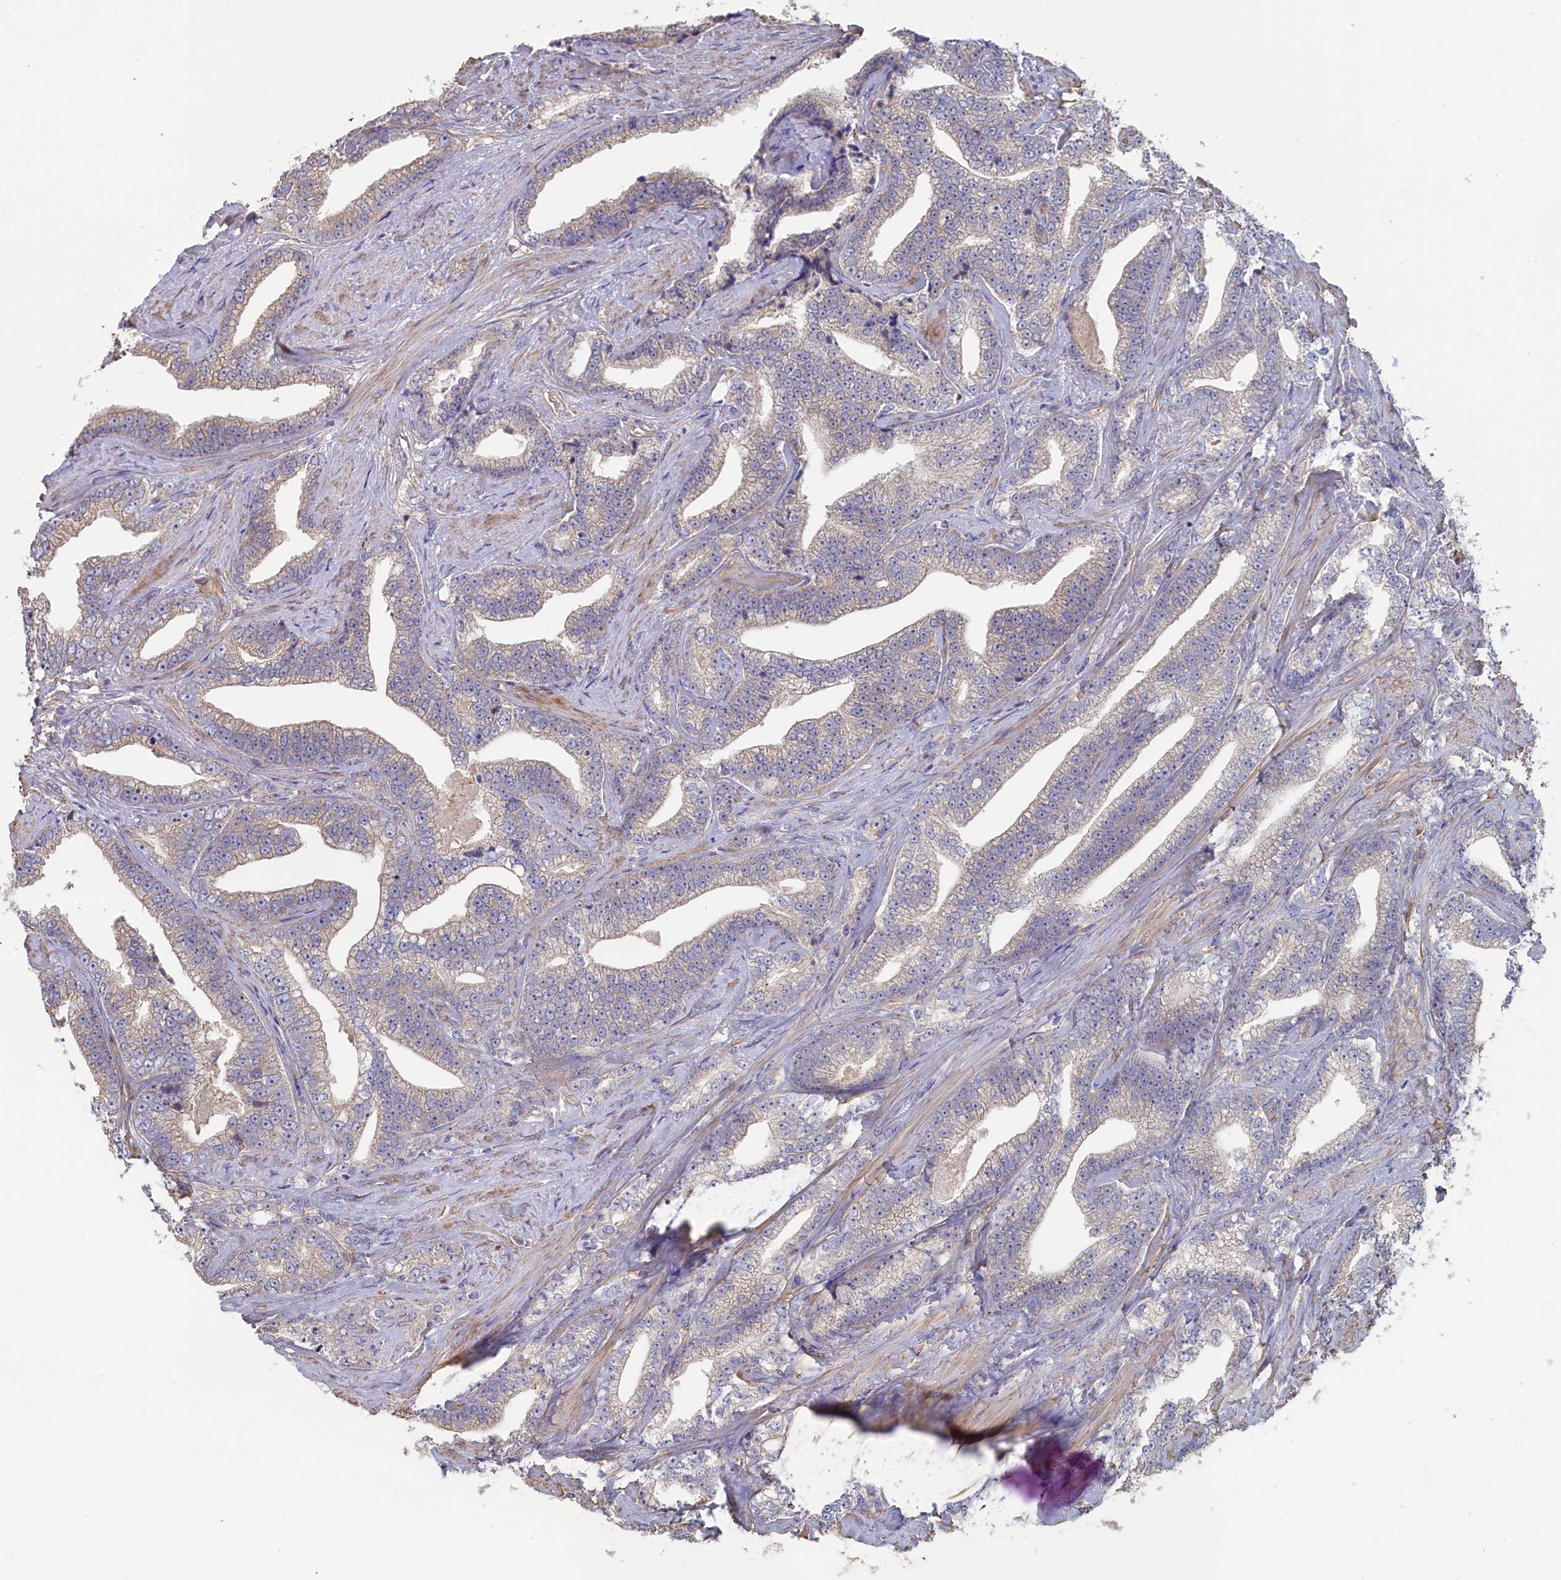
{"staining": {"intensity": "negative", "quantity": "none", "location": "none"}, "tissue": "prostate cancer", "cell_type": "Tumor cells", "image_type": "cancer", "snomed": [{"axis": "morphology", "description": "Adenocarcinoma, High grade"}, {"axis": "topography", "description": "Prostate and seminal vesicle, NOS"}], "caption": "Histopathology image shows no protein staining in tumor cells of prostate cancer tissue.", "gene": "ANKRD2", "patient": {"sex": "male", "age": 67}}